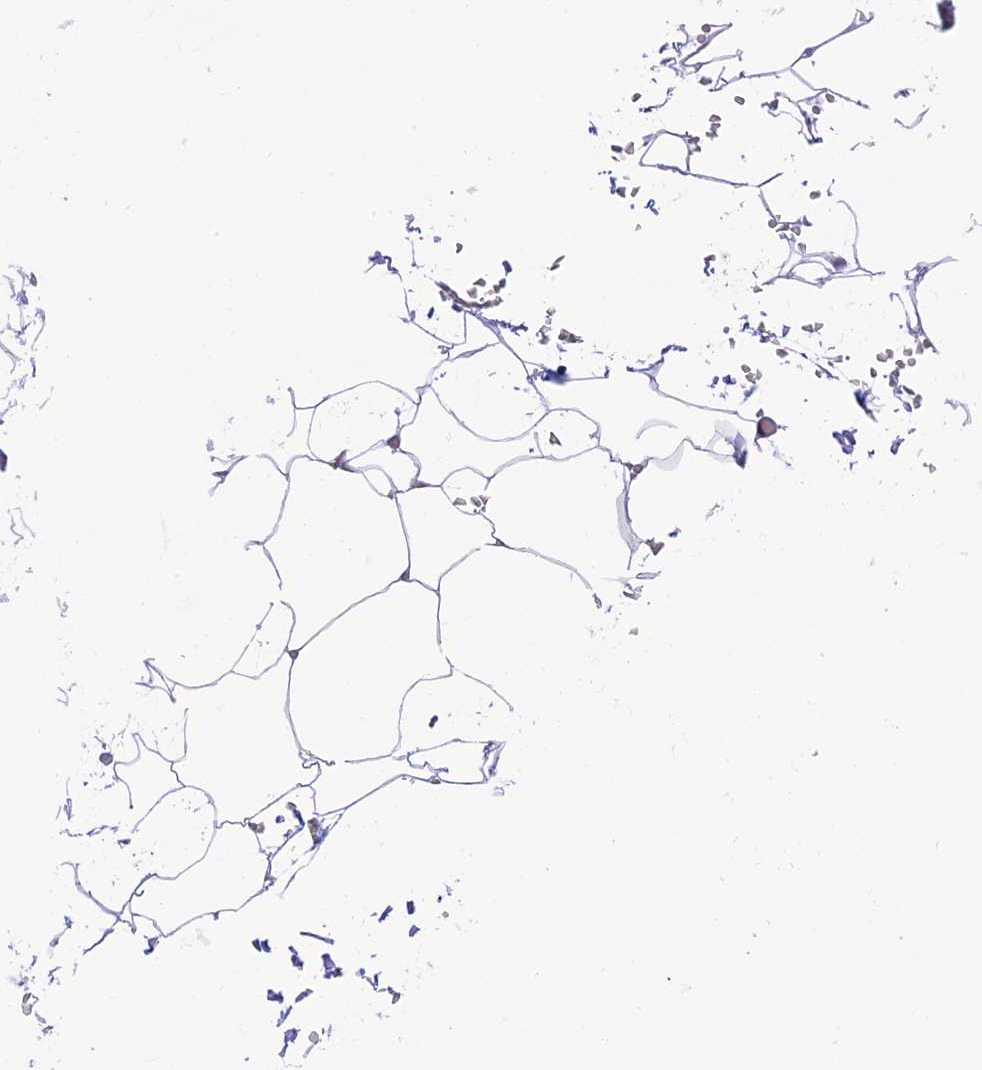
{"staining": {"intensity": "negative", "quantity": "none", "location": "none"}, "tissue": "adipose tissue", "cell_type": "Adipocytes", "image_type": "normal", "snomed": [{"axis": "morphology", "description": "Normal tissue, NOS"}, {"axis": "topography", "description": "Gallbladder"}, {"axis": "topography", "description": "Peripheral nerve tissue"}], "caption": "A high-resolution photomicrograph shows immunohistochemistry staining of normal adipose tissue, which exhibits no significant staining in adipocytes. (DAB immunohistochemistry, high magnification).", "gene": "RPS6KB1", "patient": {"sex": "male", "age": 38}}